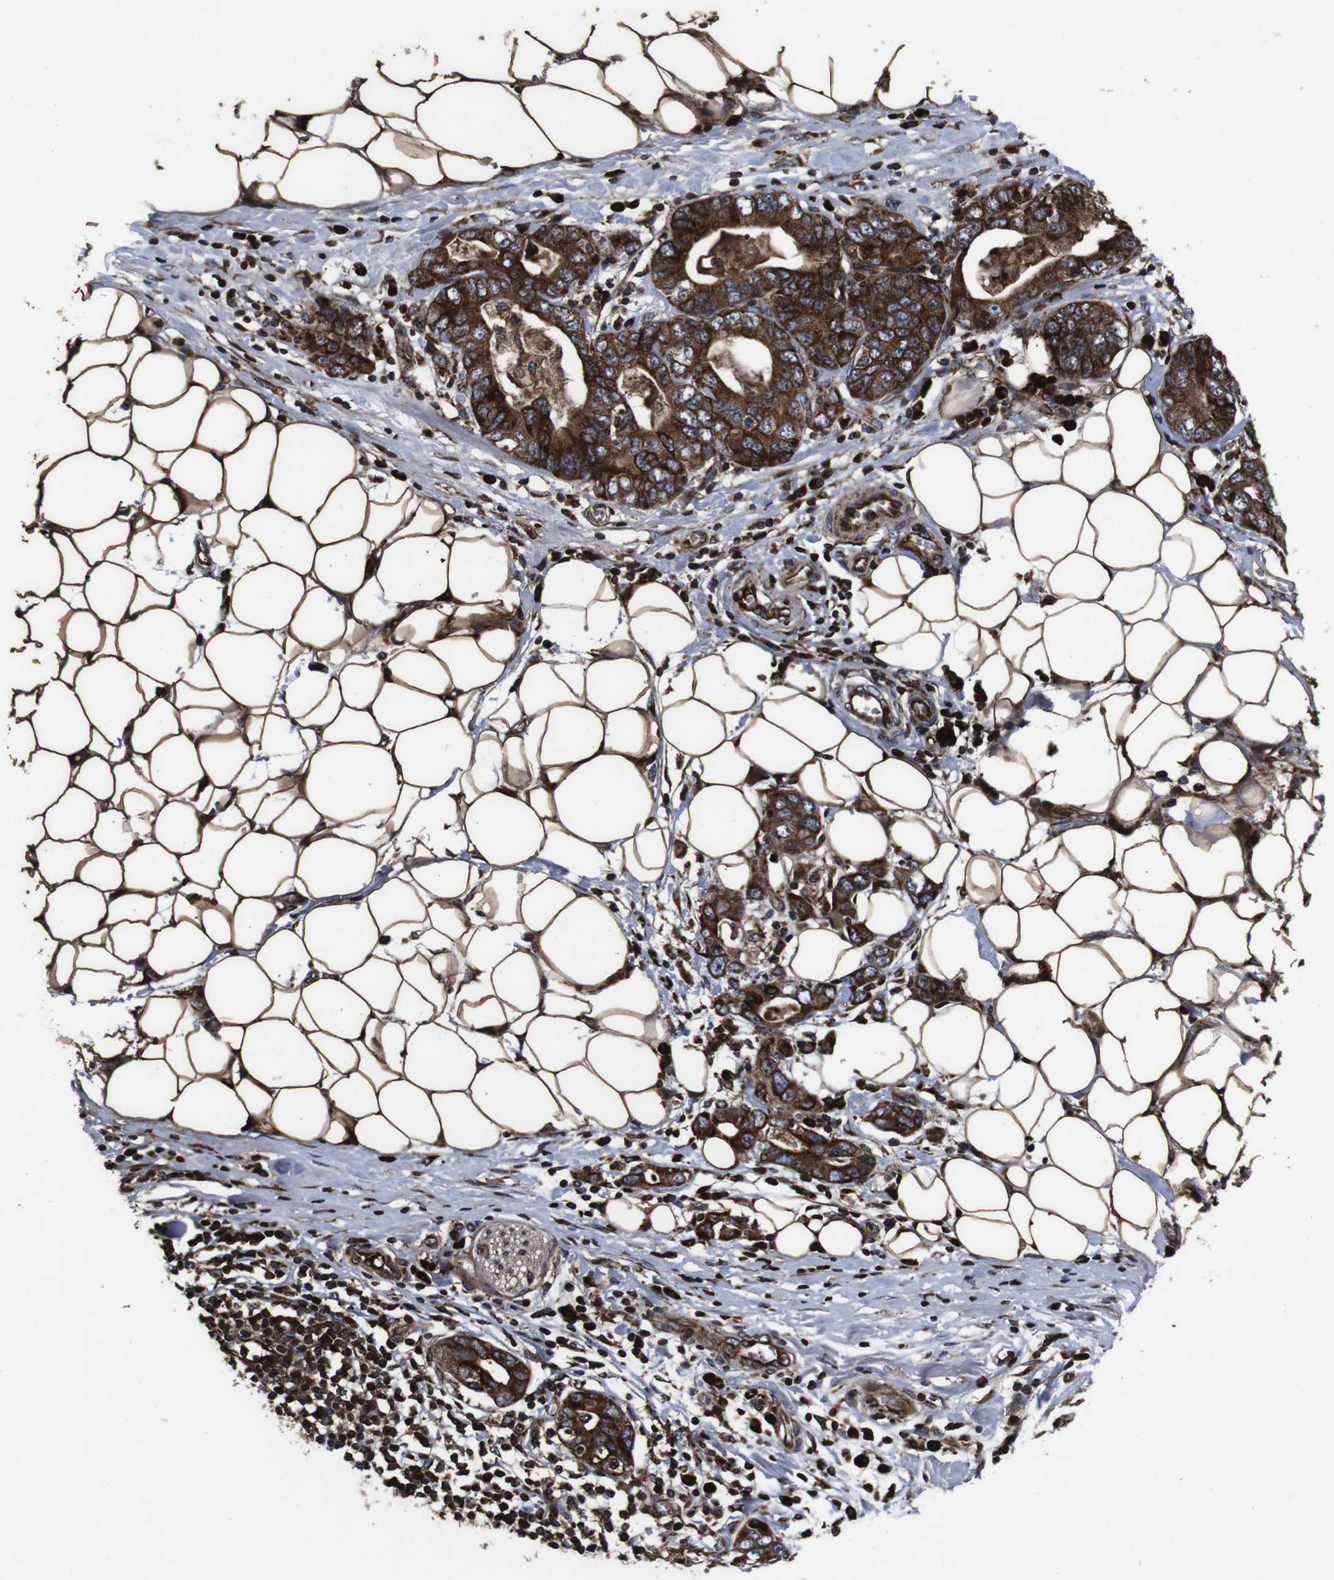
{"staining": {"intensity": "strong", "quantity": ">75%", "location": "cytoplasmic/membranous"}, "tissue": "stomach cancer", "cell_type": "Tumor cells", "image_type": "cancer", "snomed": [{"axis": "morphology", "description": "Adenocarcinoma, NOS"}, {"axis": "topography", "description": "Stomach, lower"}], "caption": "Immunohistochemical staining of human stomach cancer (adenocarcinoma) reveals high levels of strong cytoplasmic/membranous protein positivity in approximately >75% of tumor cells.", "gene": "SMYD3", "patient": {"sex": "female", "age": 93}}